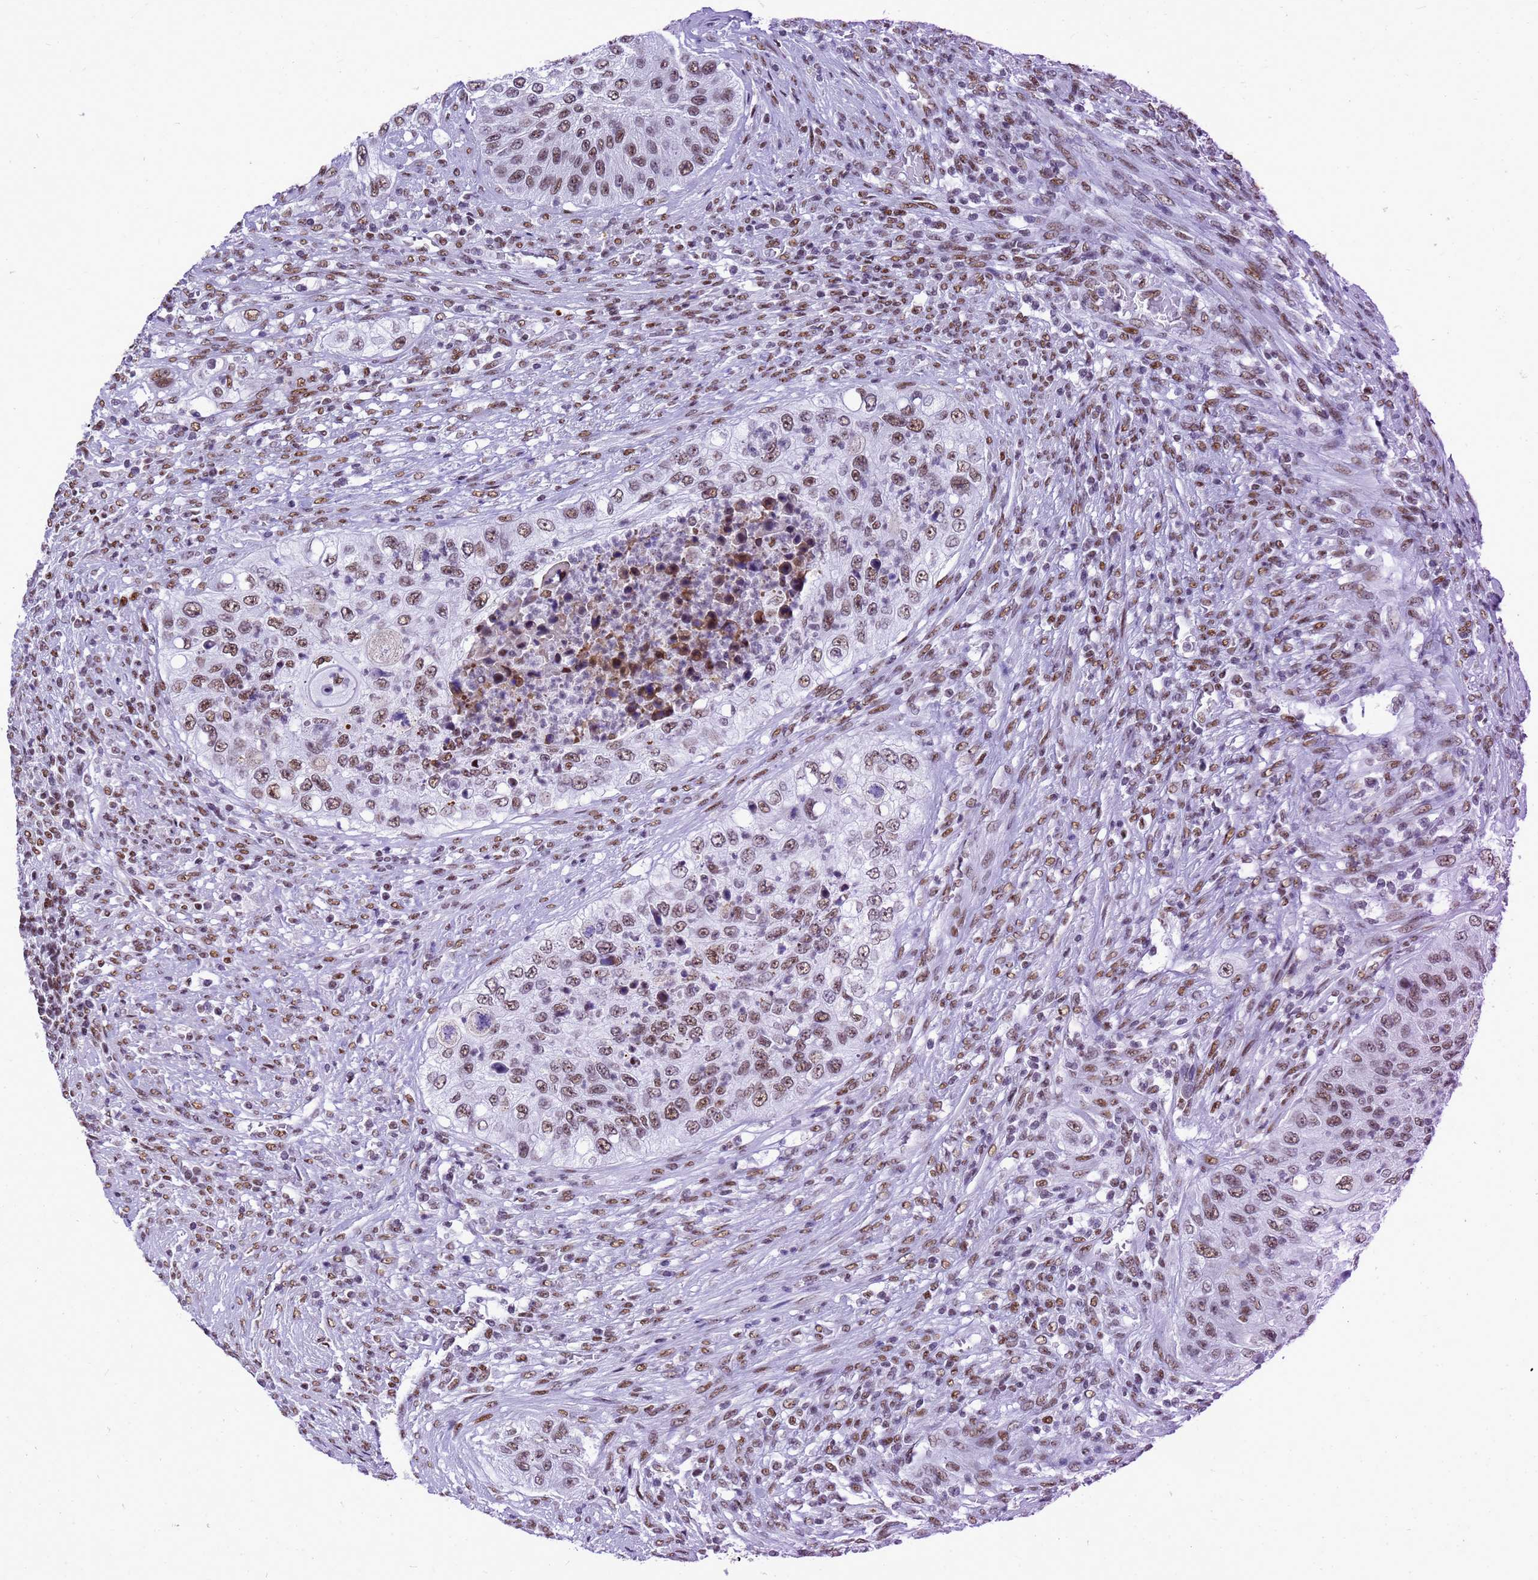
{"staining": {"intensity": "moderate", "quantity": ">75%", "location": "nuclear"}, "tissue": "urothelial cancer", "cell_type": "Tumor cells", "image_type": "cancer", "snomed": [{"axis": "morphology", "description": "Urothelial carcinoma, High grade"}, {"axis": "topography", "description": "Urinary bladder"}], "caption": "High-power microscopy captured an immunohistochemistry micrograph of urothelial cancer, revealing moderate nuclear positivity in about >75% of tumor cells.", "gene": "SART3", "patient": {"sex": "female", "age": 60}}